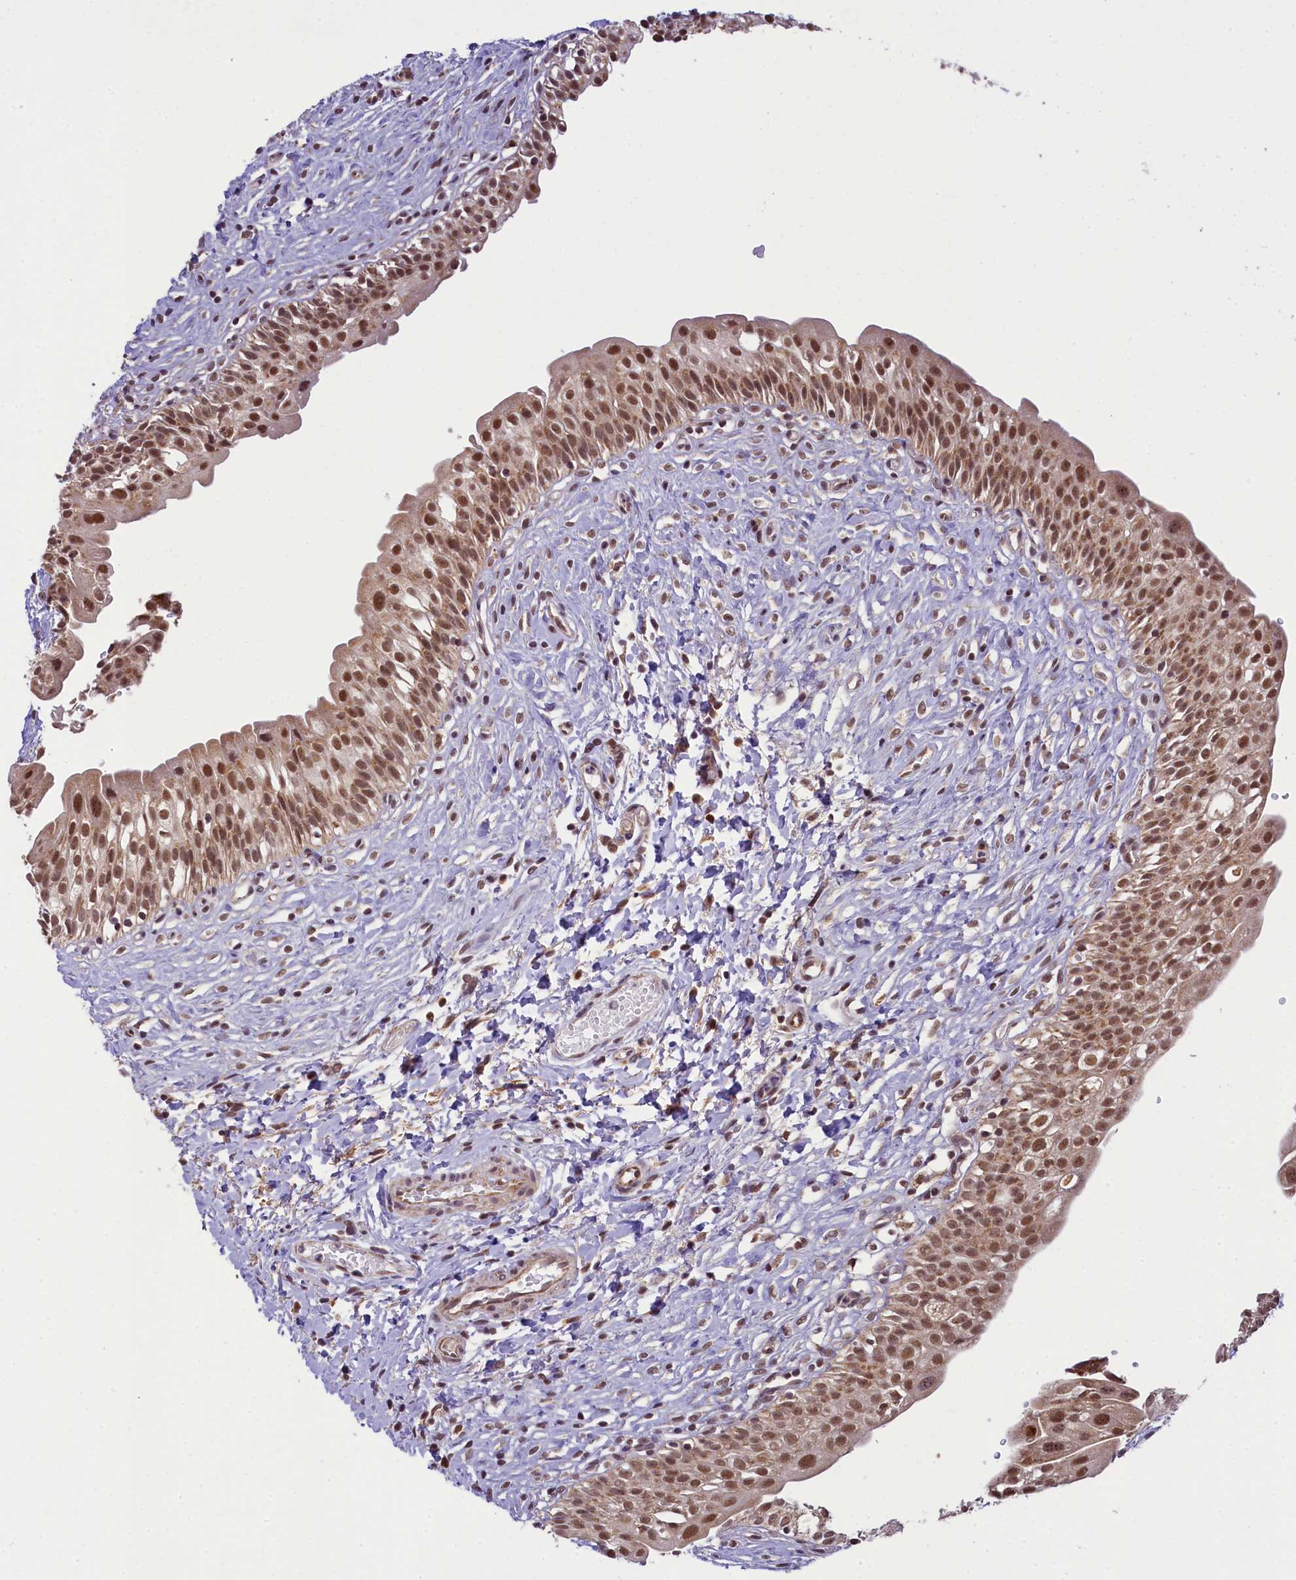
{"staining": {"intensity": "moderate", "quantity": ">75%", "location": "nuclear"}, "tissue": "urinary bladder", "cell_type": "Urothelial cells", "image_type": "normal", "snomed": [{"axis": "morphology", "description": "Normal tissue, NOS"}, {"axis": "topography", "description": "Urinary bladder"}], "caption": "Immunohistochemistry (IHC) (DAB) staining of normal urinary bladder demonstrates moderate nuclear protein staining in about >75% of urothelial cells.", "gene": "PAF1", "patient": {"sex": "male", "age": 51}}